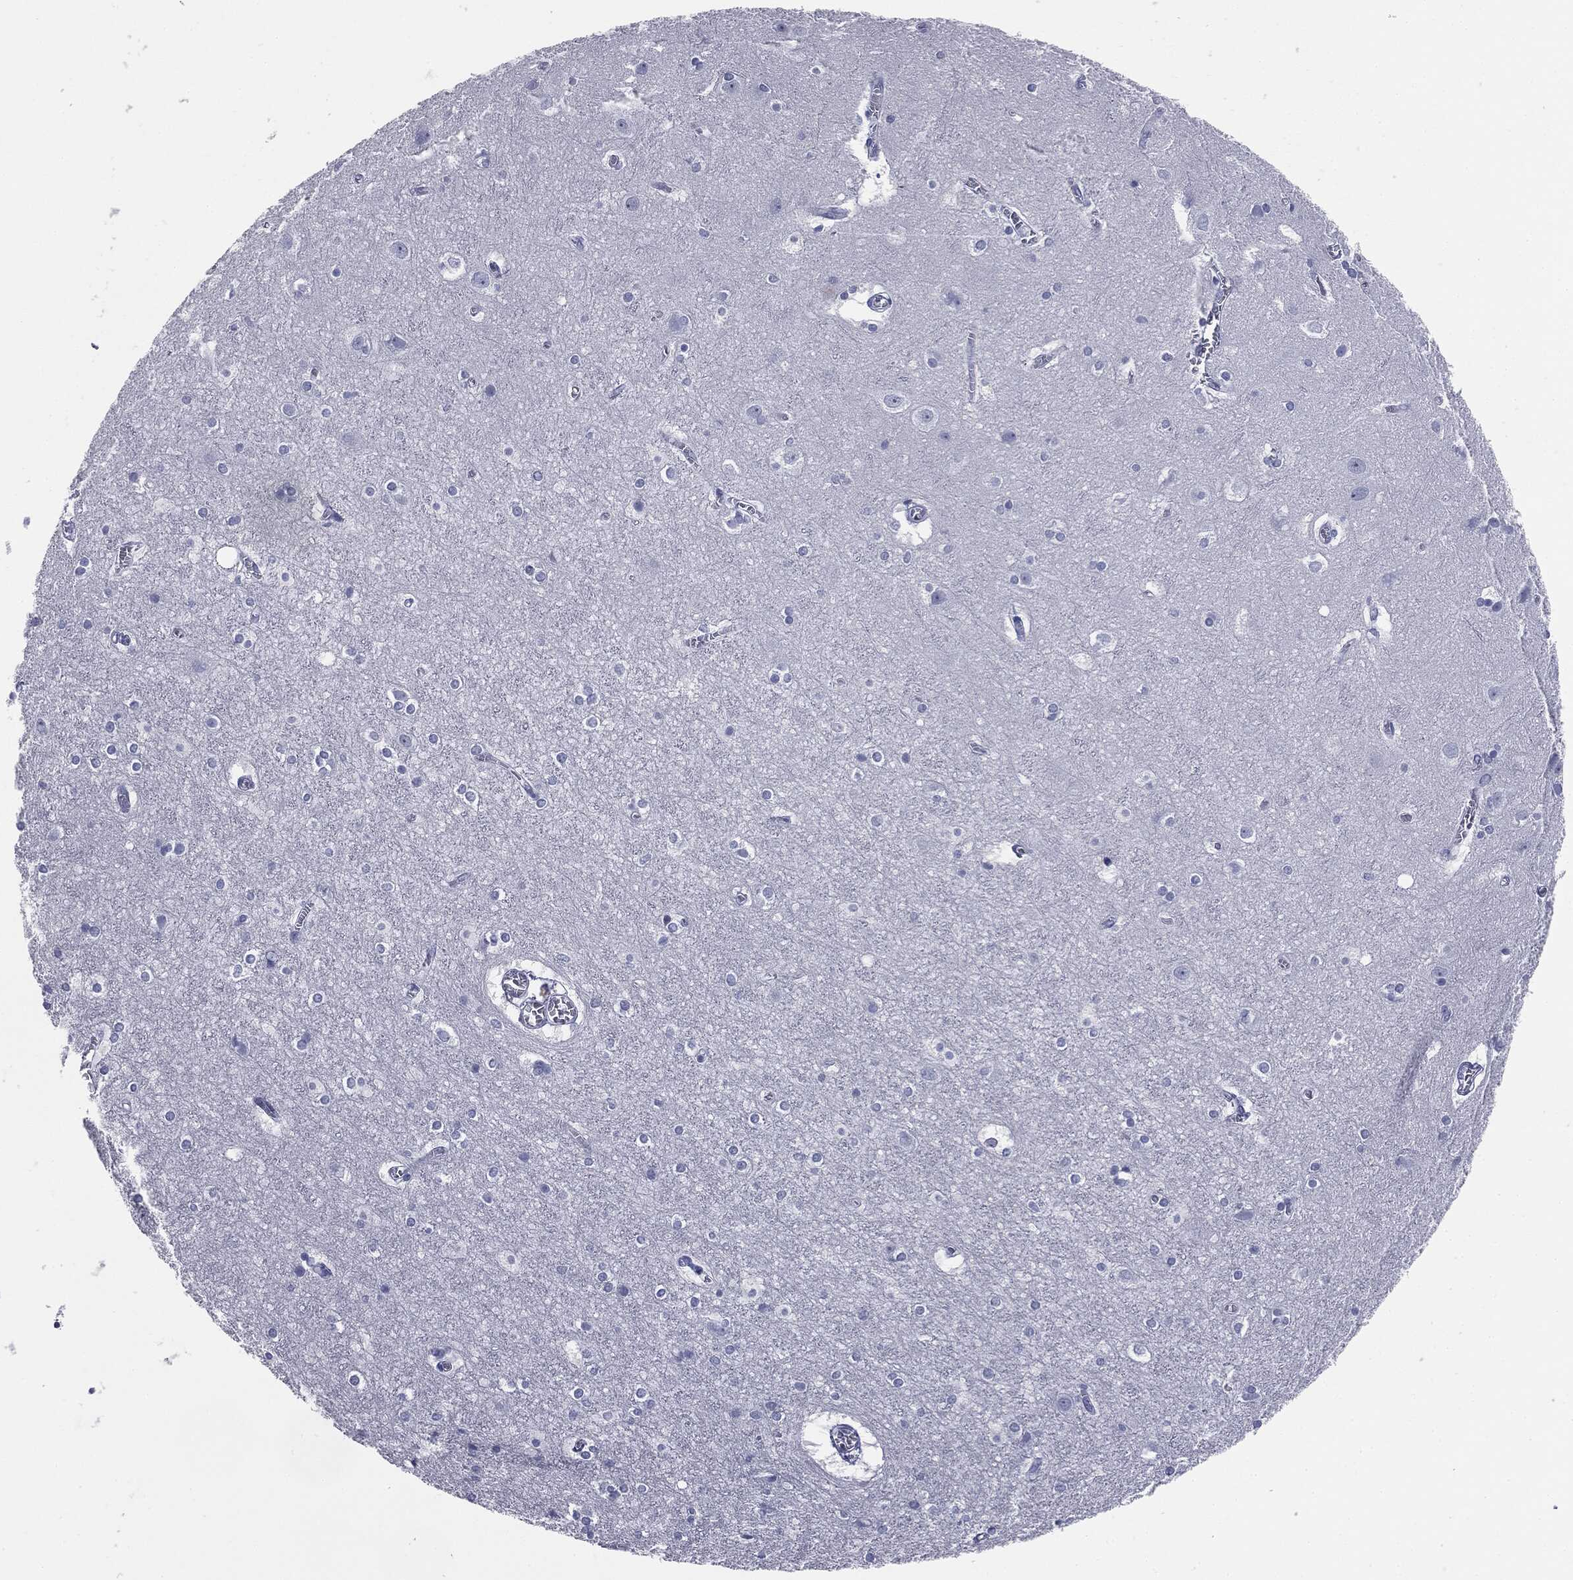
{"staining": {"intensity": "negative", "quantity": "none", "location": "none"}, "tissue": "cerebral cortex", "cell_type": "Endothelial cells", "image_type": "normal", "snomed": [{"axis": "morphology", "description": "Normal tissue, NOS"}, {"axis": "topography", "description": "Cerebral cortex"}], "caption": "There is no significant expression in endothelial cells of cerebral cortex. The staining is performed using DAB brown chromogen with nuclei counter-stained in using hematoxylin.", "gene": "ATP2A1", "patient": {"sex": "male", "age": 59}}